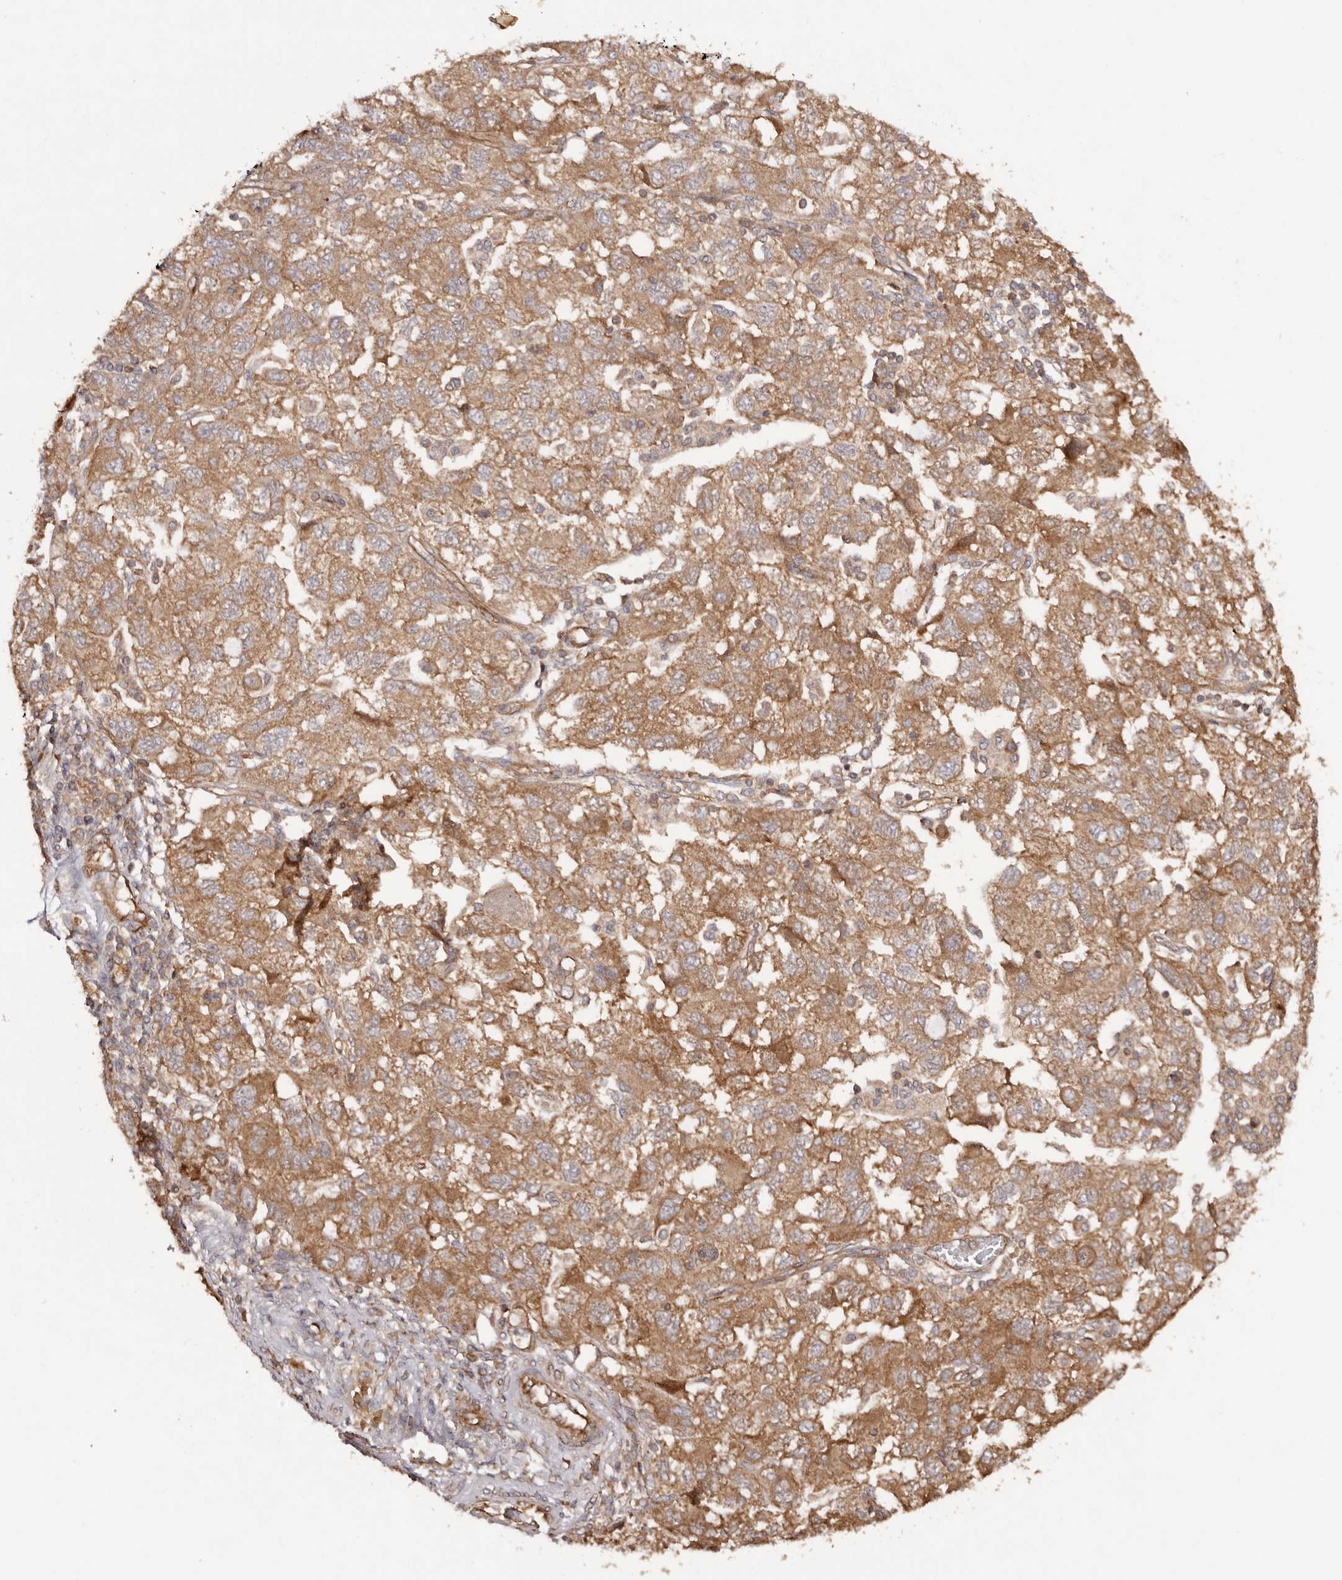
{"staining": {"intensity": "moderate", "quantity": ">75%", "location": "cytoplasmic/membranous"}, "tissue": "ovarian cancer", "cell_type": "Tumor cells", "image_type": "cancer", "snomed": [{"axis": "morphology", "description": "Carcinoma, NOS"}, {"axis": "morphology", "description": "Cystadenocarcinoma, serous, NOS"}, {"axis": "topography", "description": "Ovary"}], "caption": "The image reveals immunohistochemical staining of ovarian cancer (serous cystadenocarcinoma). There is moderate cytoplasmic/membranous positivity is appreciated in approximately >75% of tumor cells.", "gene": "RPS6", "patient": {"sex": "female", "age": 69}}